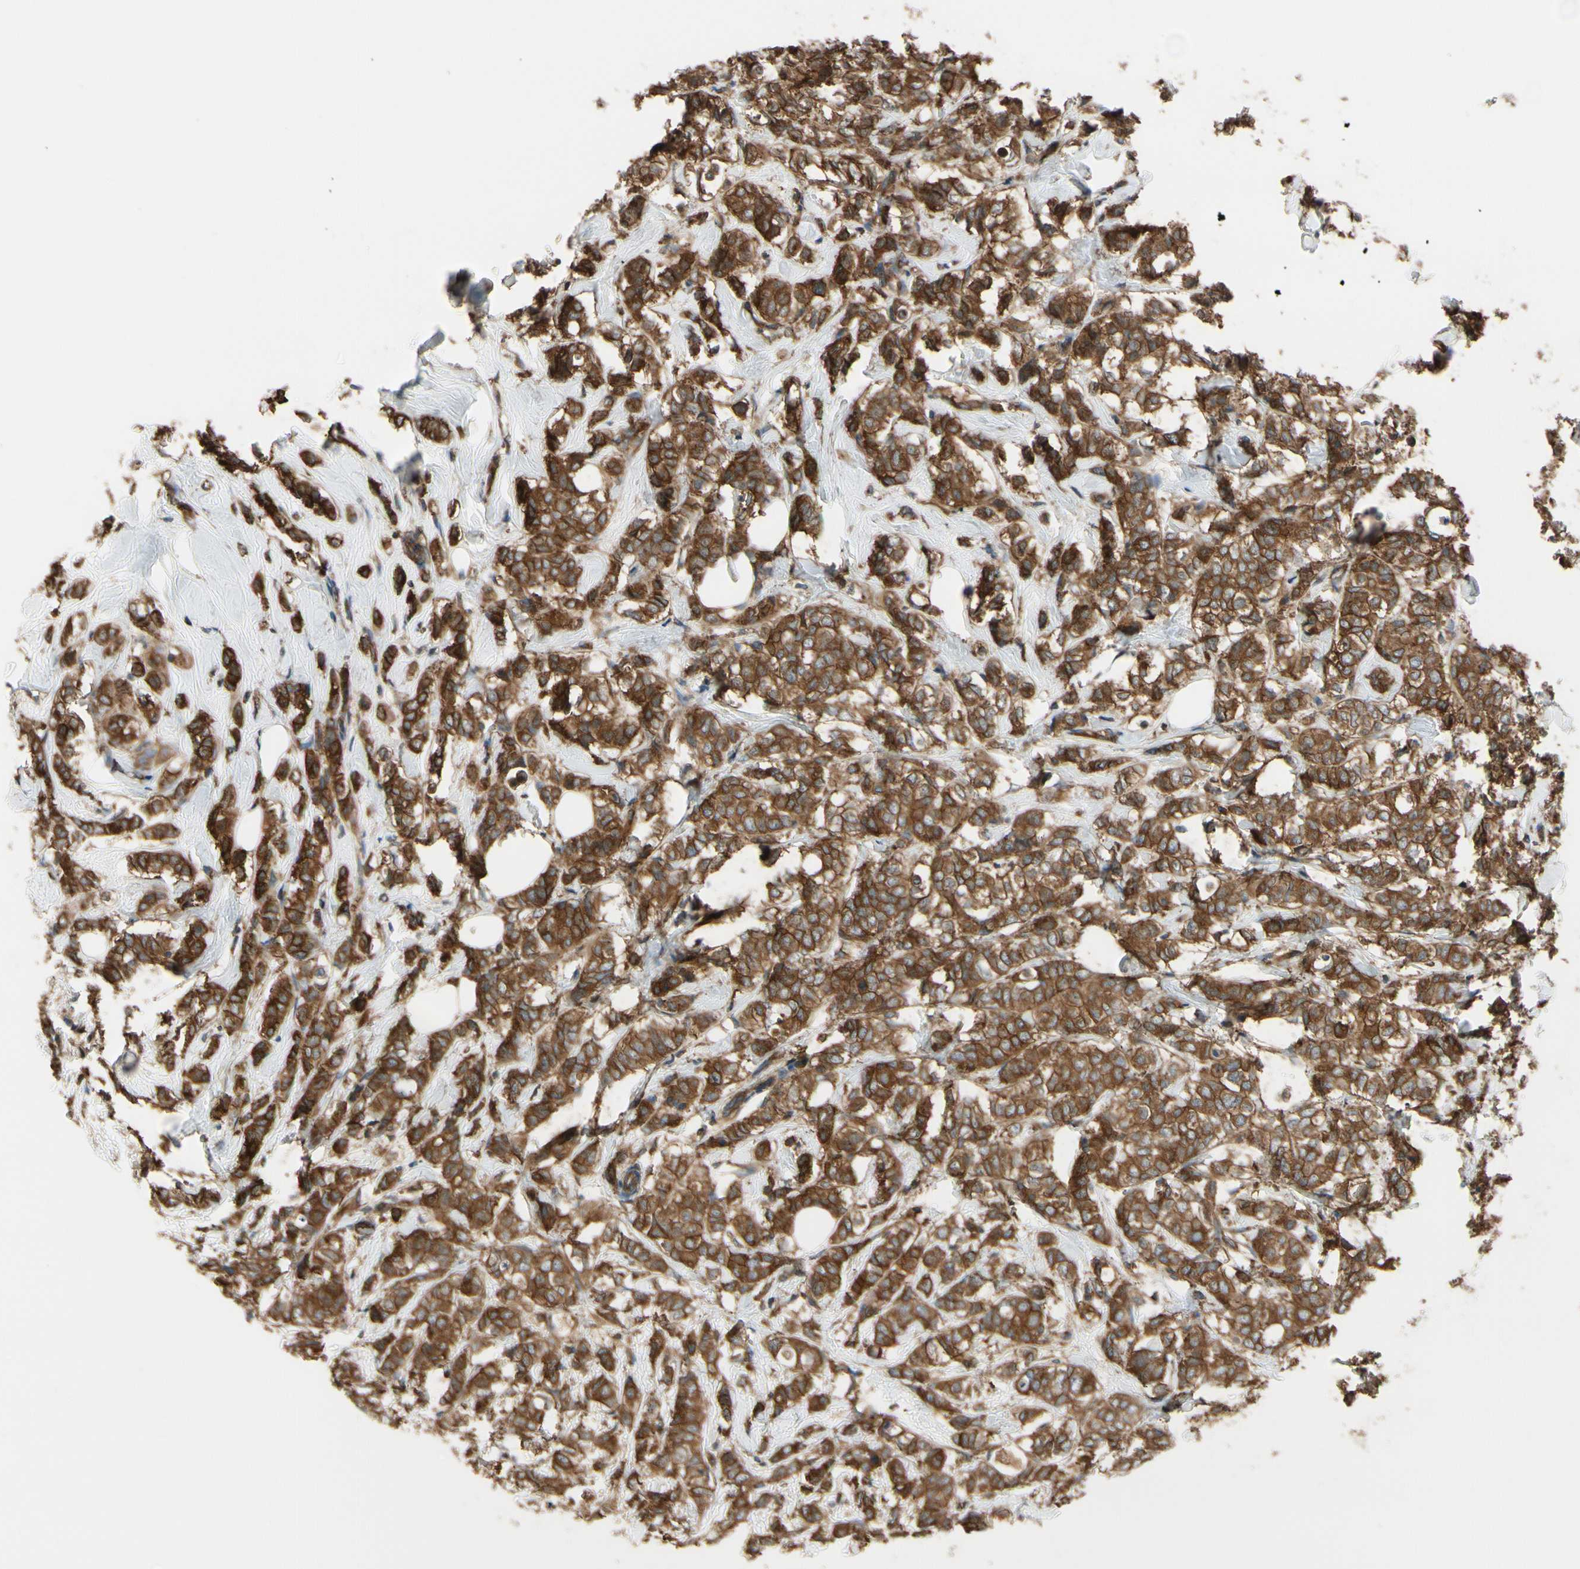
{"staining": {"intensity": "strong", "quantity": ">75%", "location": "cytoplasmic/membranous"}, "tissue": "breast cancer", "cell_type": "Tumor cells", "image_type": "cancer", "snomed": [{"axis": "morphology", "description": "Lobular carcinoma"}, {"axis": "topography", "description": "Breast"}], "caption": "Immunohistochemistry micrograph of human breast cancer stained for a protein (brown), which demonstrates high levels of strong cytoplasmic/membranous expression in approximately >75% of tumor cells.", "gene": "EPS15", "patient": {"sex": "female", "age": 60}}